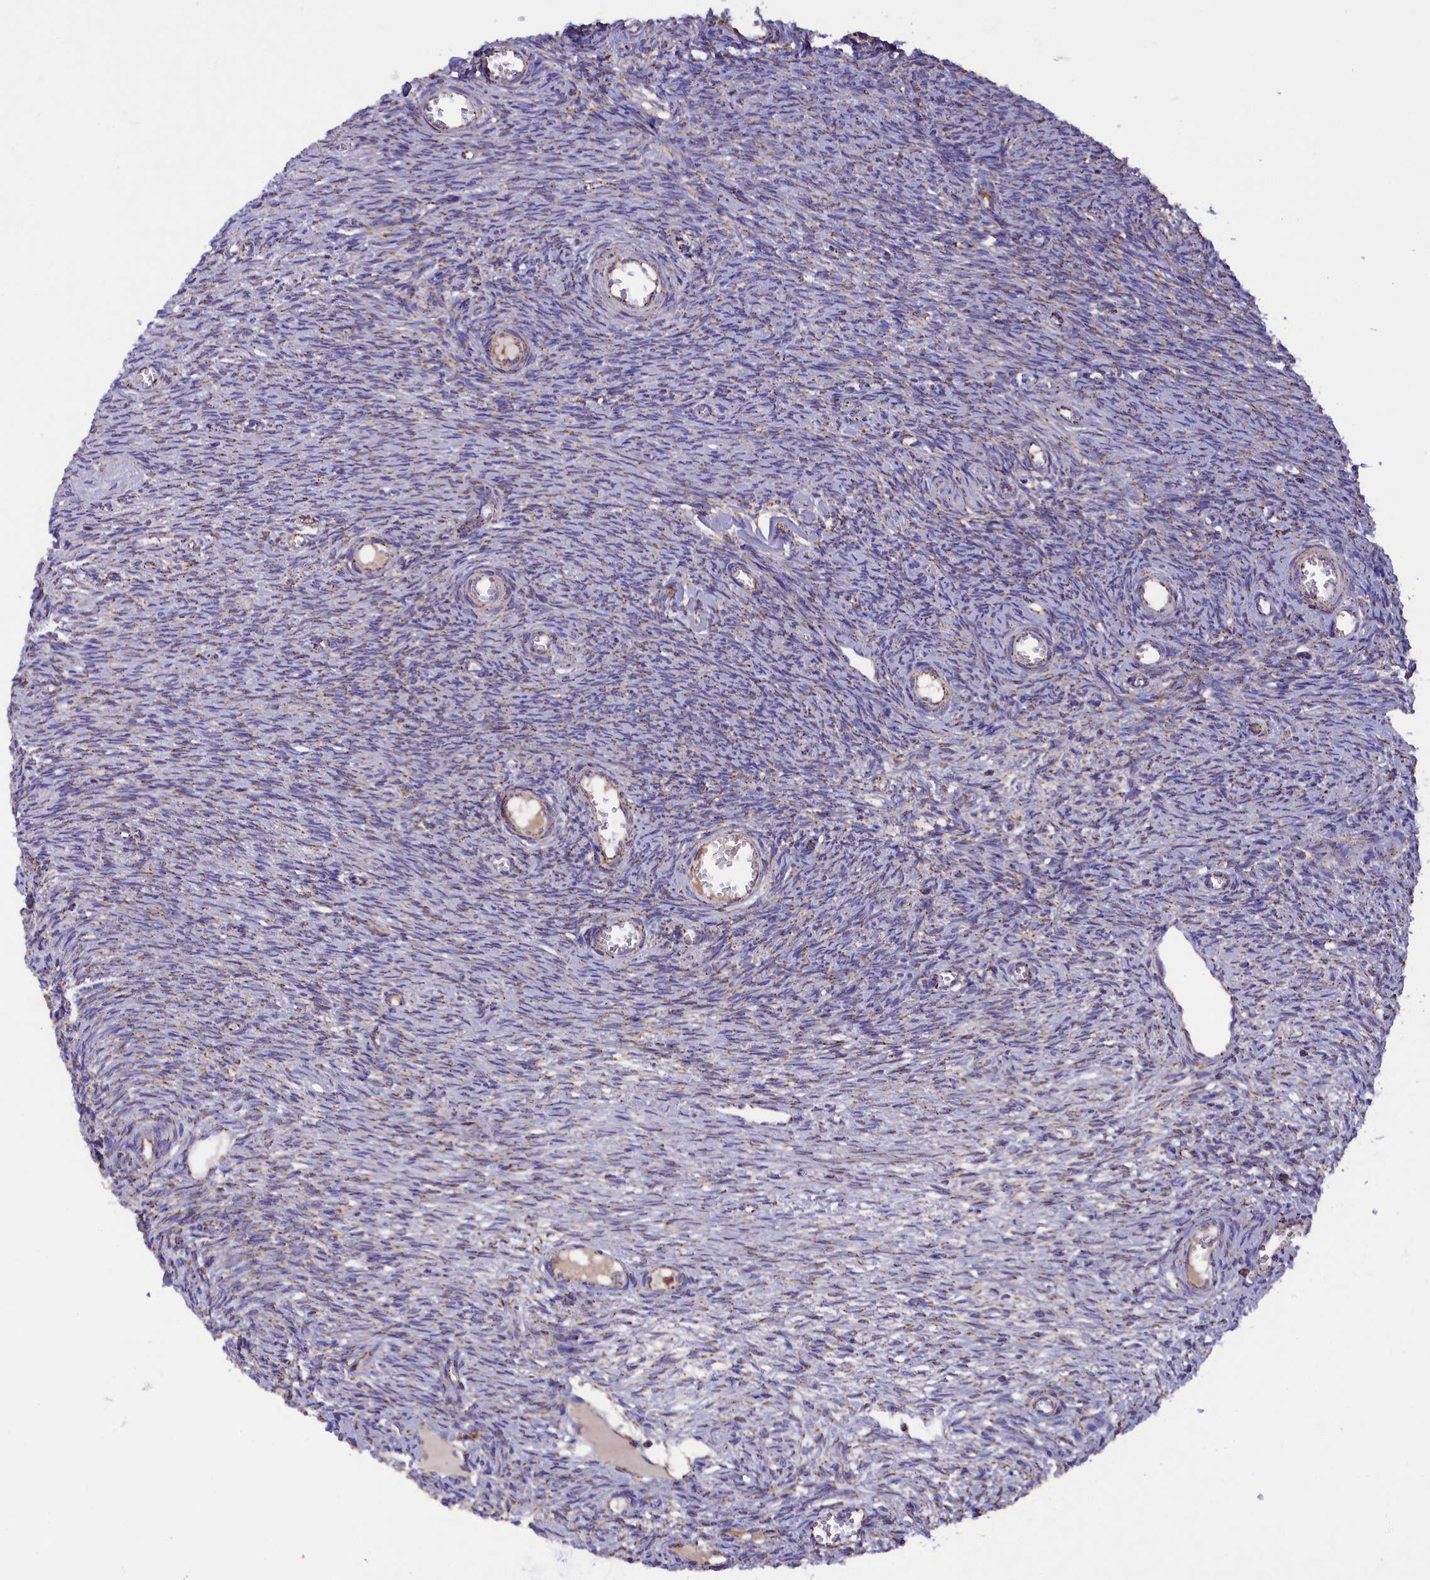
{"staining": {"intensity": "weak", "quantity": ">75%", "location": "cytoplasmic/membranous"}, "tissue": "ovary", "cell_type": "Ovarian stroma cells", "image_type": "normal", "snomed": [{"axis": "morphology", "description": "Normal tissue, NOS"}, {"axis": "topography", "description": "Ovary"}], "caption": "Ovary stained for a protein exhibits weak cytoplasmic/membranous positivity in ovarian stroma cells. Immunohistochemistry stains the protein of interest in brown and the nuclei are stained blue.", "gene": "SLC39A3", "patient": {"sex": "female", "age": 44}}